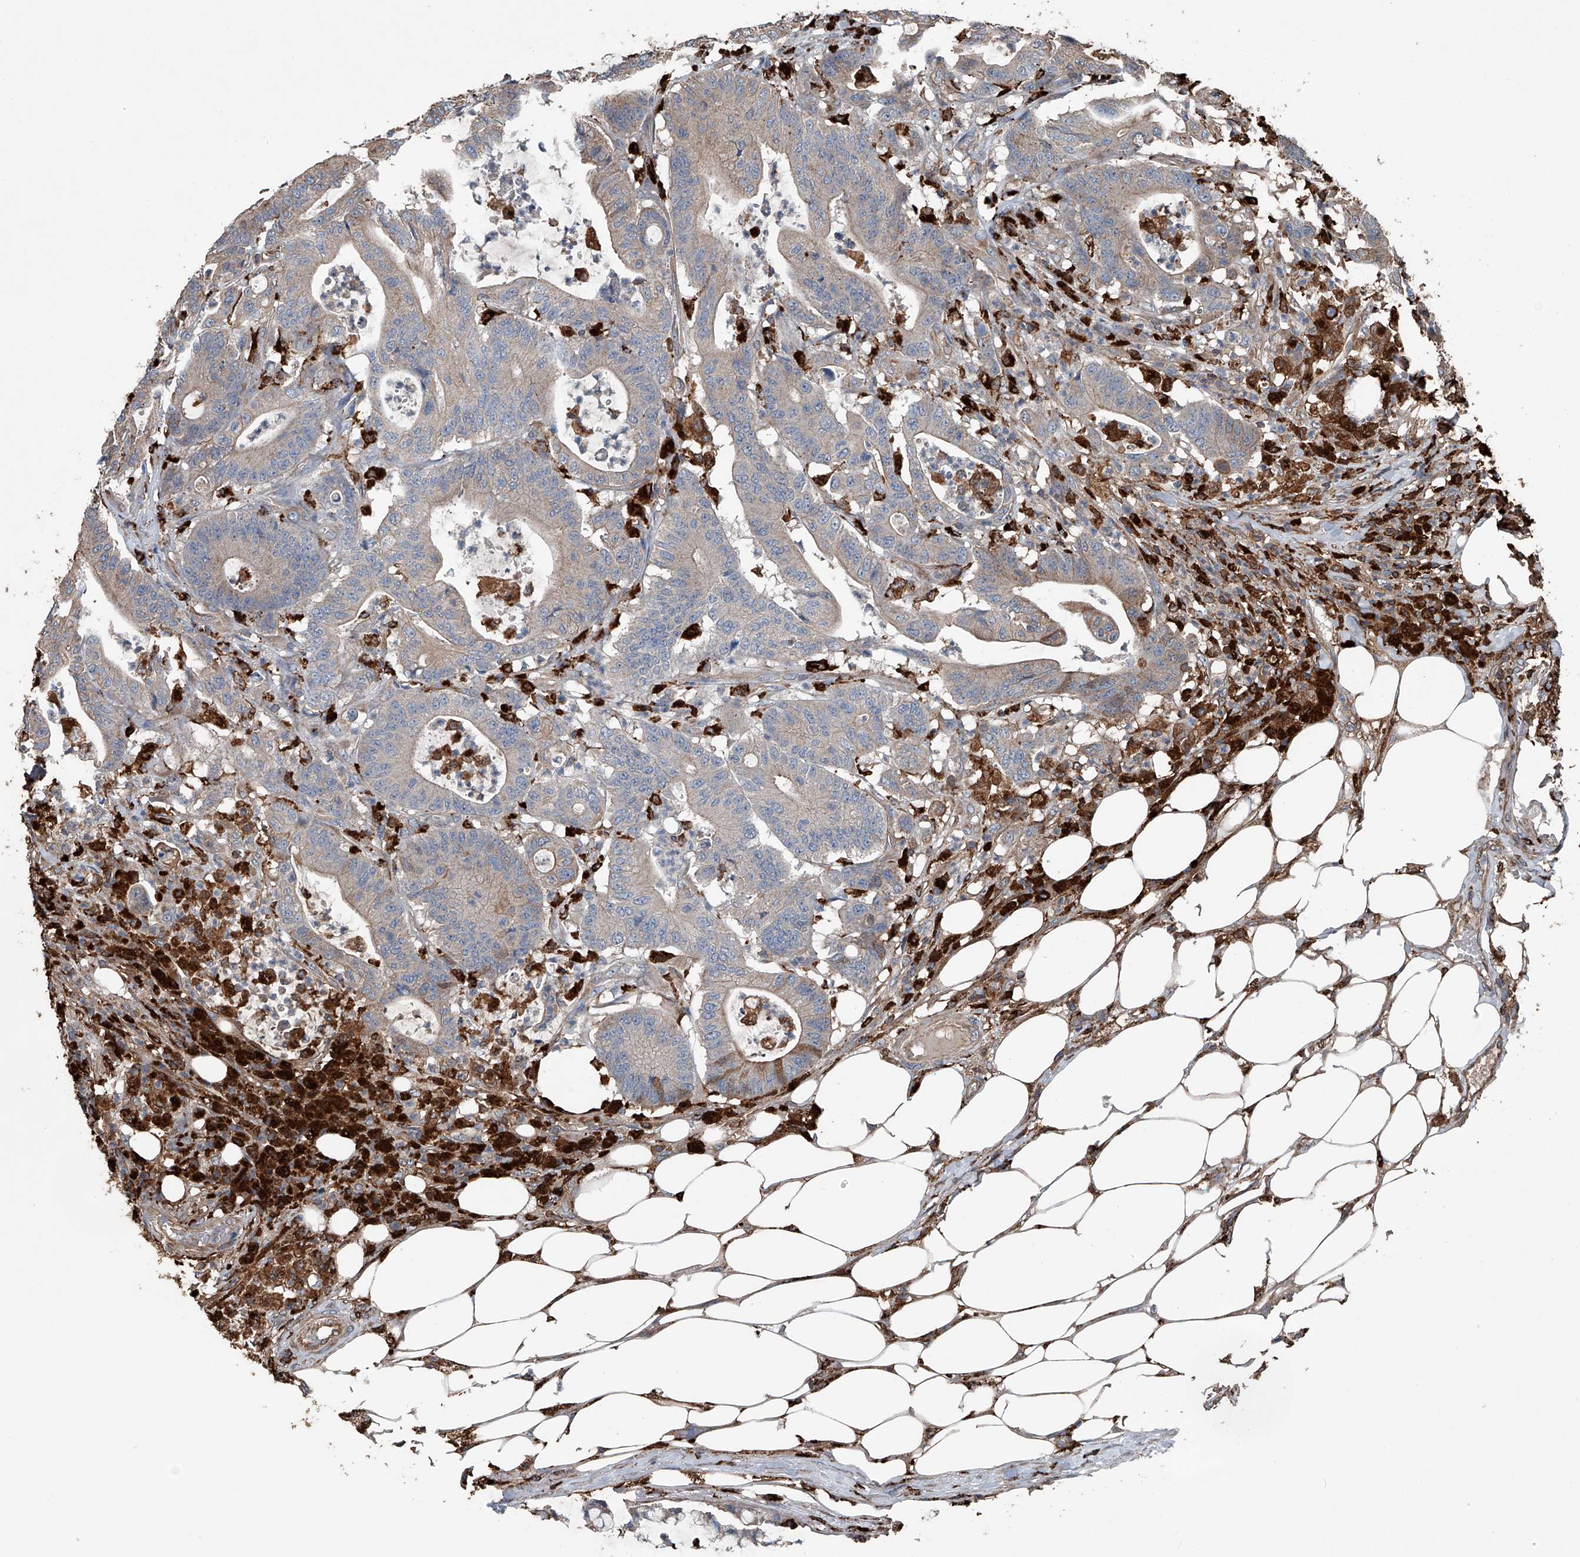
{"staining": {"intensity": "weak", "quantity": "<25%", "location": "cytoplasmic/membranous"}, "tissue": "colorectal cancer", "cell_type": "Tumor cells", "image_type": "cancer", "snomed": [{"axis": "morphology", "description": "Adenocarcinoma, NOS"}, {"axis": "topography", "description": "Colon"}], "caption": "This image is of adenocarcinoma (colorectal) stained with immunohistochemistry (IHC) to label a protein in brown with the nuclei are counter-stained blue. There is no expression in tumor cells. (Brightfield microscopy of DAB (3,3'-diaminobenzidine) immunohistochemistry (IHC) at high magnification).", "gene": "ZNF772", "patient": {"sex": "female", "age": 84}}